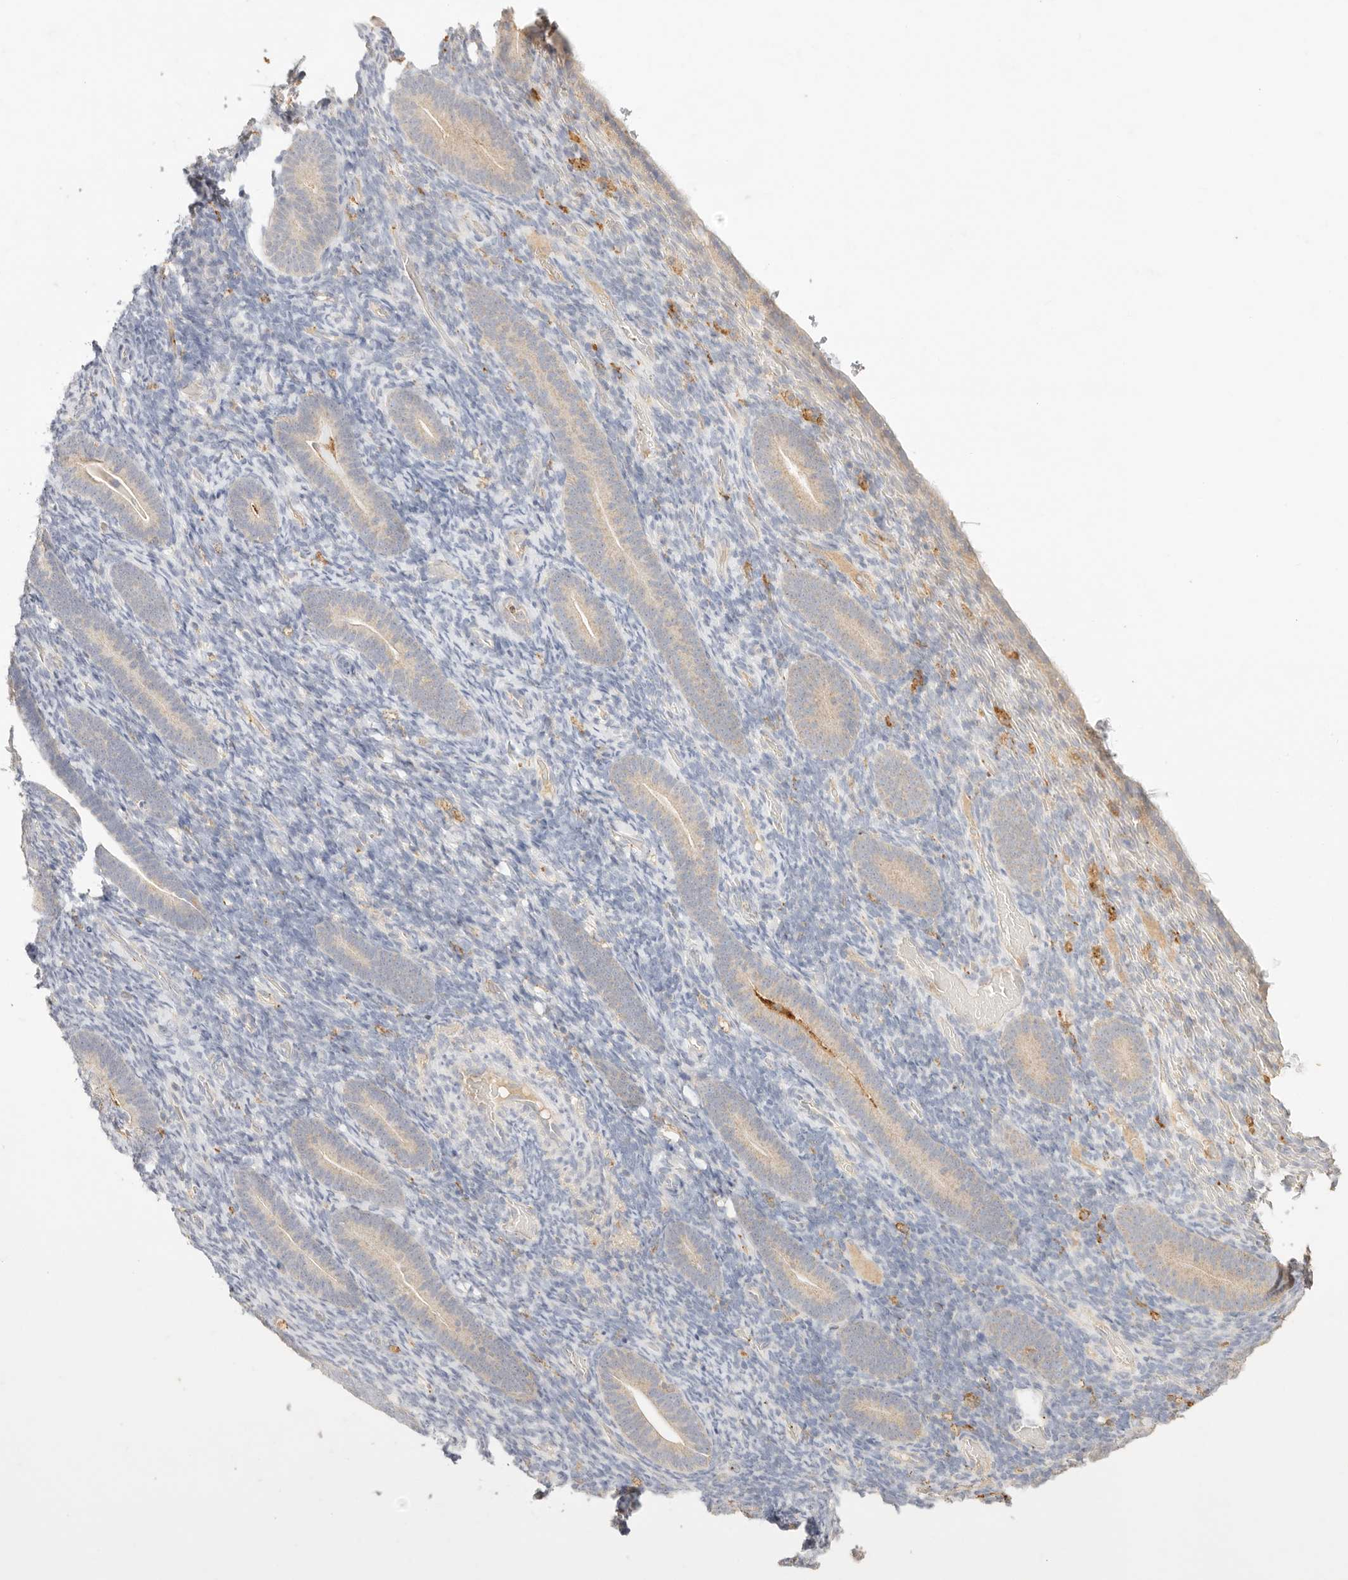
{"staining": {"intensity": "negative", "quantity": "none", "location": "none"}, "tissue": "endometrium", "cell_type": "Cells in endometrial stroma", "image_type": "normal", "snomed": [{"axis": "morphology", "description": "Normal tissue, NOS"}, {"axis": "topography", "description": "Endometrium"}], "caption": "Image shows no protein expression in cells in endometrial stroma of benign endometrium. Brightfield microscopy of immunohistochemistry stained with DAB (brown) and hematoxylin (blue), captured at high magnification.", "gene": "HK2", "patient": {"sex": "female", "age": 51}}